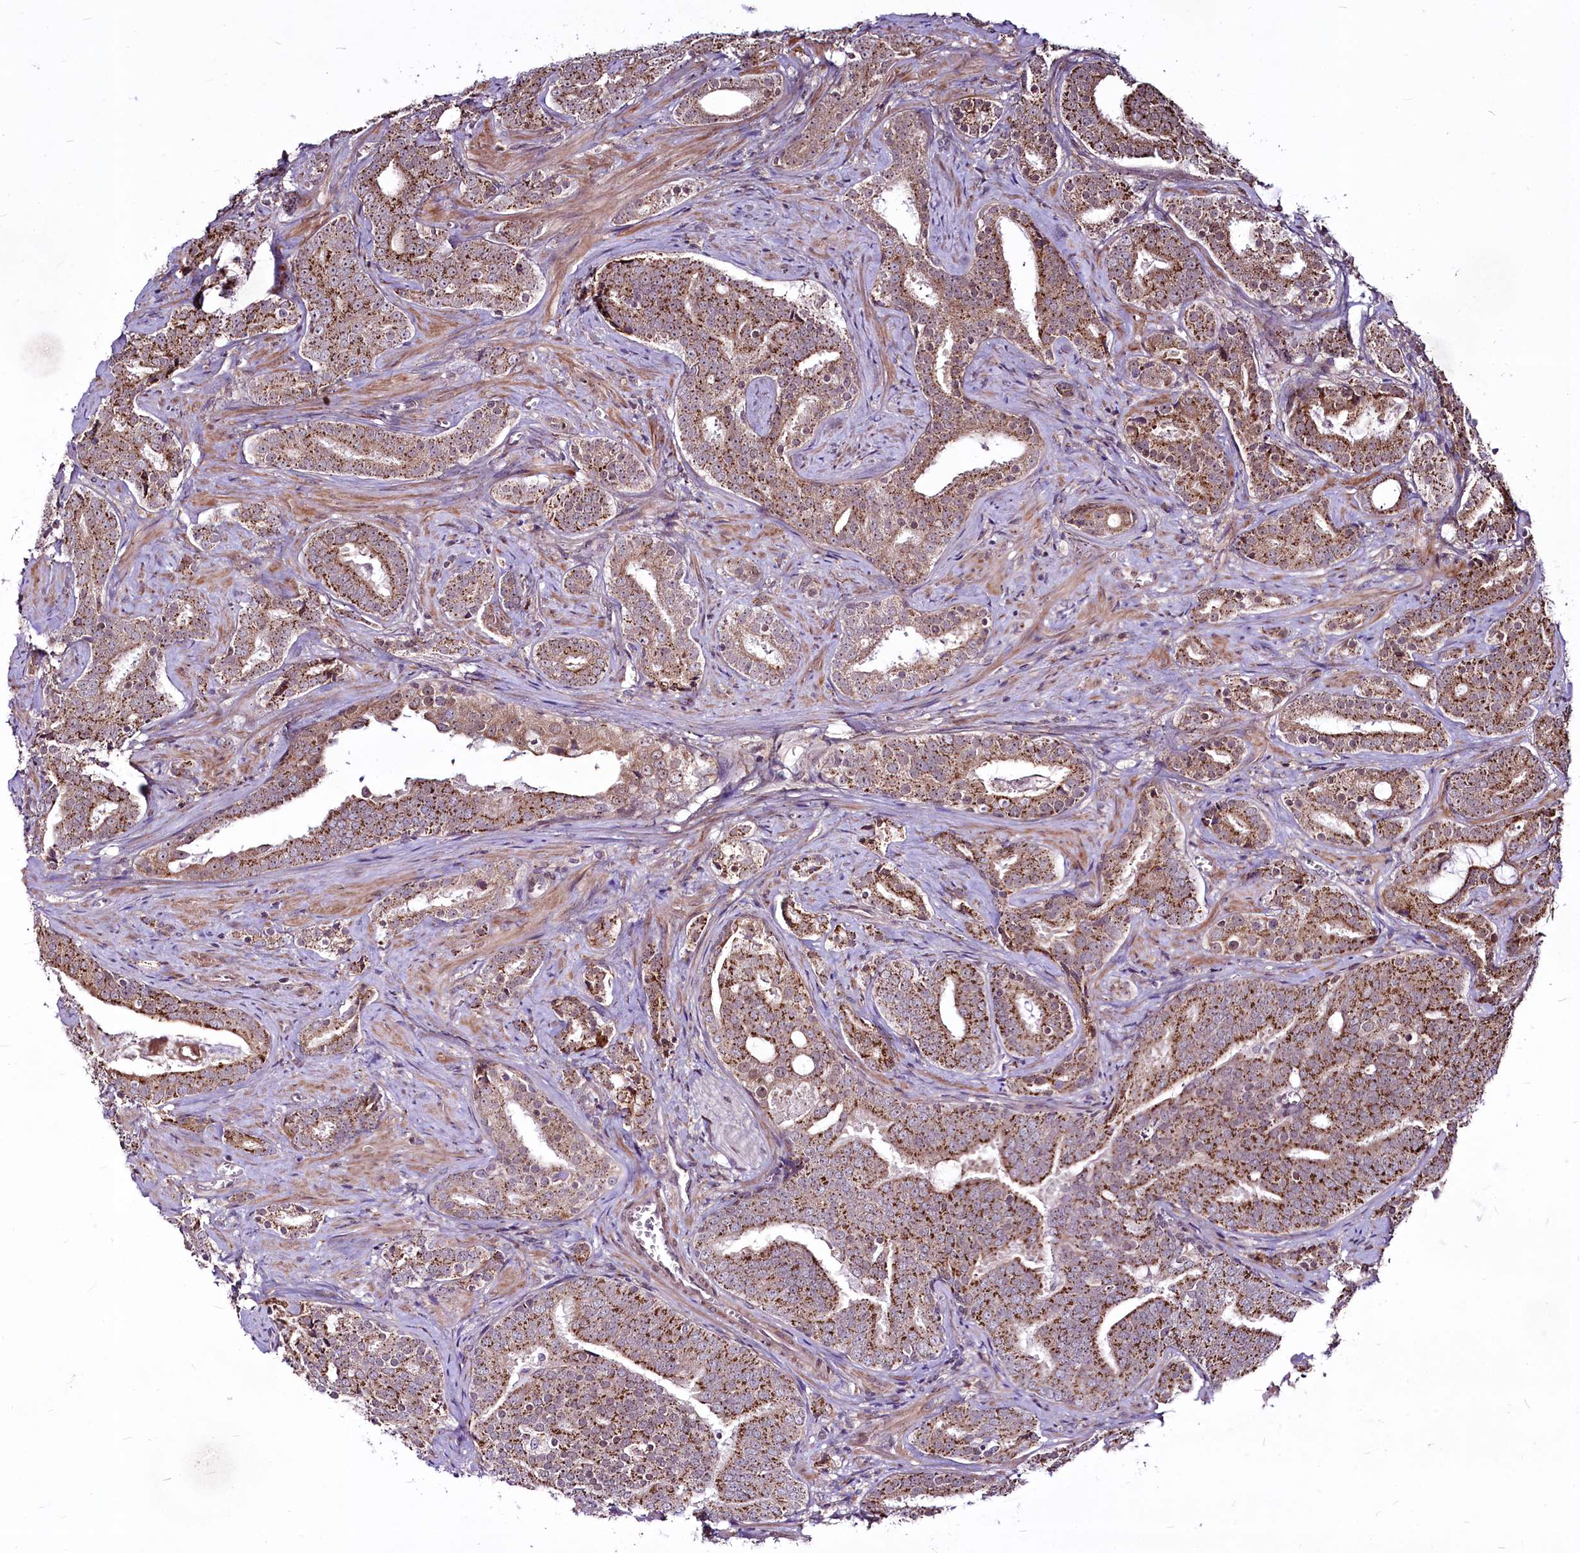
{"staining": {"intensity": "moderate", "quantity": ">75%", "location": "cytoplasmic/membranous"}, "tissue": "prostate cancer", "cell_type": "Tumor cells", "image_type": "cancer", "snomed": [{"axis": "morphology", "description": "Adenocarcinoma, High grade"}, {"axis": "topography", "description": "Prostate"}], "caption": "This photomicrograph exhibits immunohistochemistry staining of human prostate cancer, with medium moderate cytoplasmic/membranous expression in approximately >75% of tumor cells.", "gene": "RSBN1", "patient": {"sex": "male", "age": 55}}